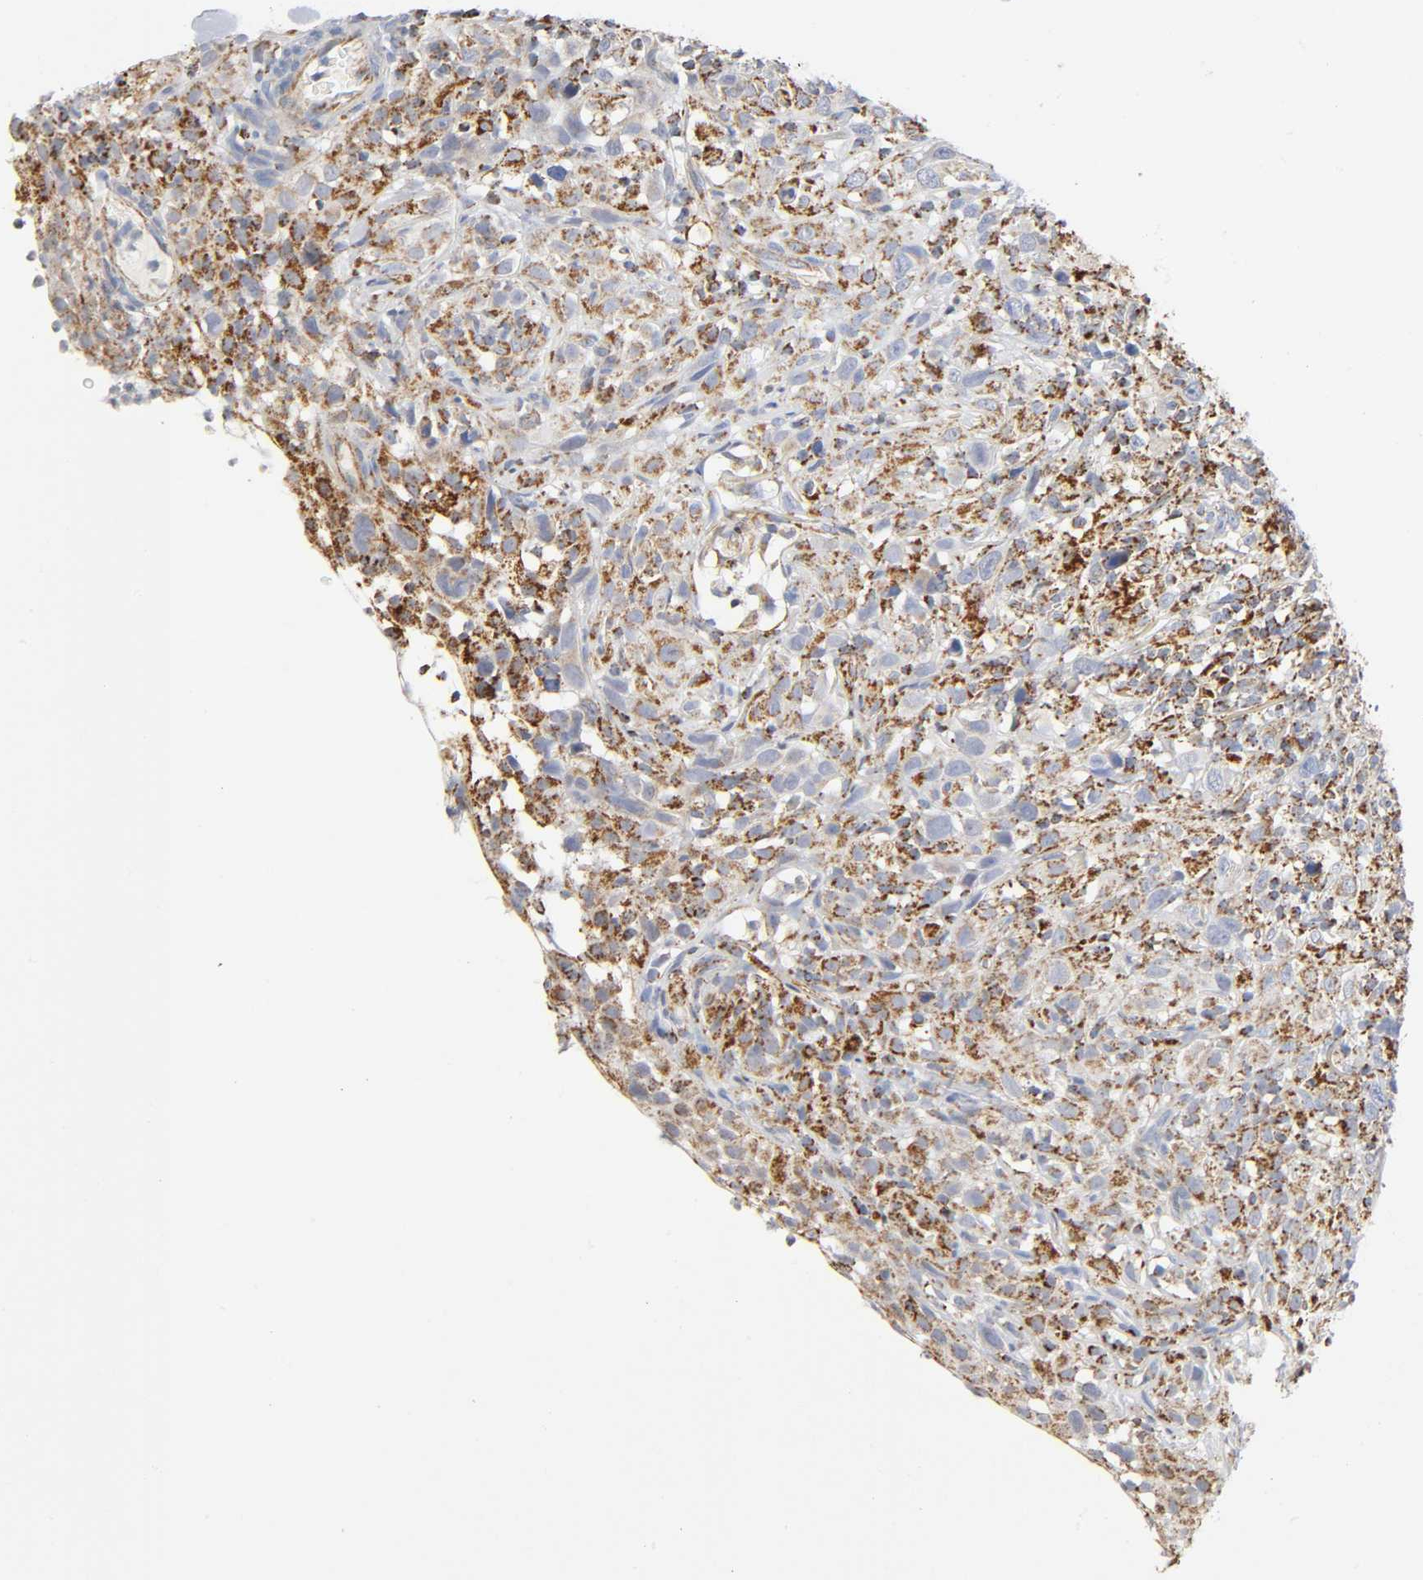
{"staining": {"intensity": "strong", "quantity": ">75%", "location": "cytoplasmic/membranous"}, "tissue": "thyroid cancer", "cell_type": "Tumor cells", "image_type": "cancer", "snomed": [{"axis": "morphology", "description": "Carcinoma, NOS"}, {"axis": "topography", "description": "Thyroid gland"}], "caption": "Immunohistochemistry (IHC) of thyroid carcinoma shows high levels of strong cytoplasmic/membranous positivity in about >75% of tumor cells.", "gene": "BAK1", "patient": {"sex": "female", "age": 77}}